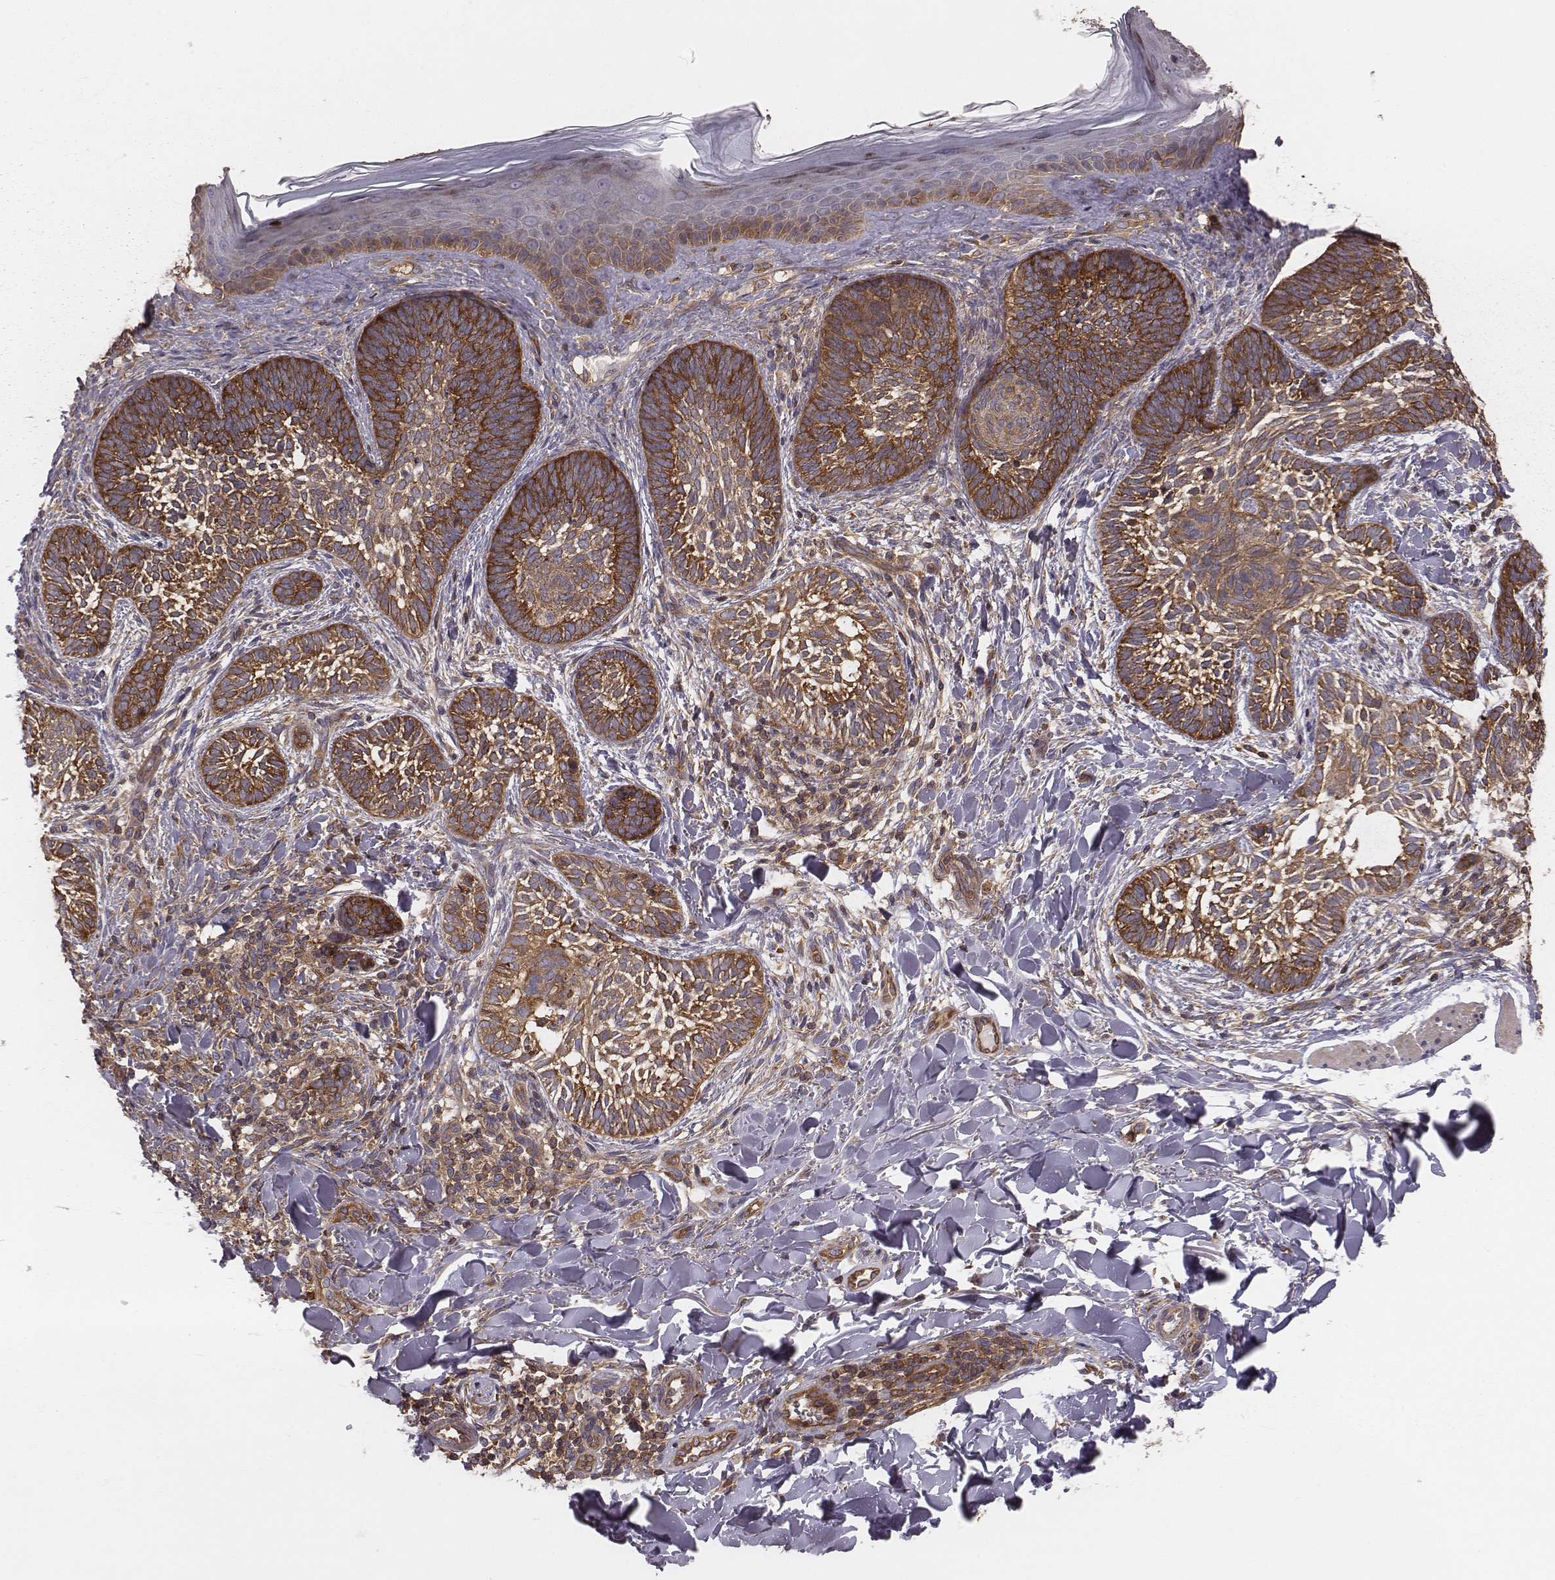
{"staining": {"intensity": "strong", "quantity": ">75%", "location": "cytoplasmic/membranous"}, "tissue": "skin cancer", "cell_type": "Tumor cells", "image_type": "cancer", "snomed": [{"axis": "morphology", "description": "Normal tissue, NOS"}, {"axis": "morphology", "description": "Basal cell carcinoma"}, {"axis": "topography", "description": "Skin"}], "caption": "Protein expression analysis of skin basal cell carcinoma shows strong cytoplasmic/membranous positivity in approximately >75% of tumor cells.", "gene": "CAD", "patient": {"sex": "male", "age": 46}}